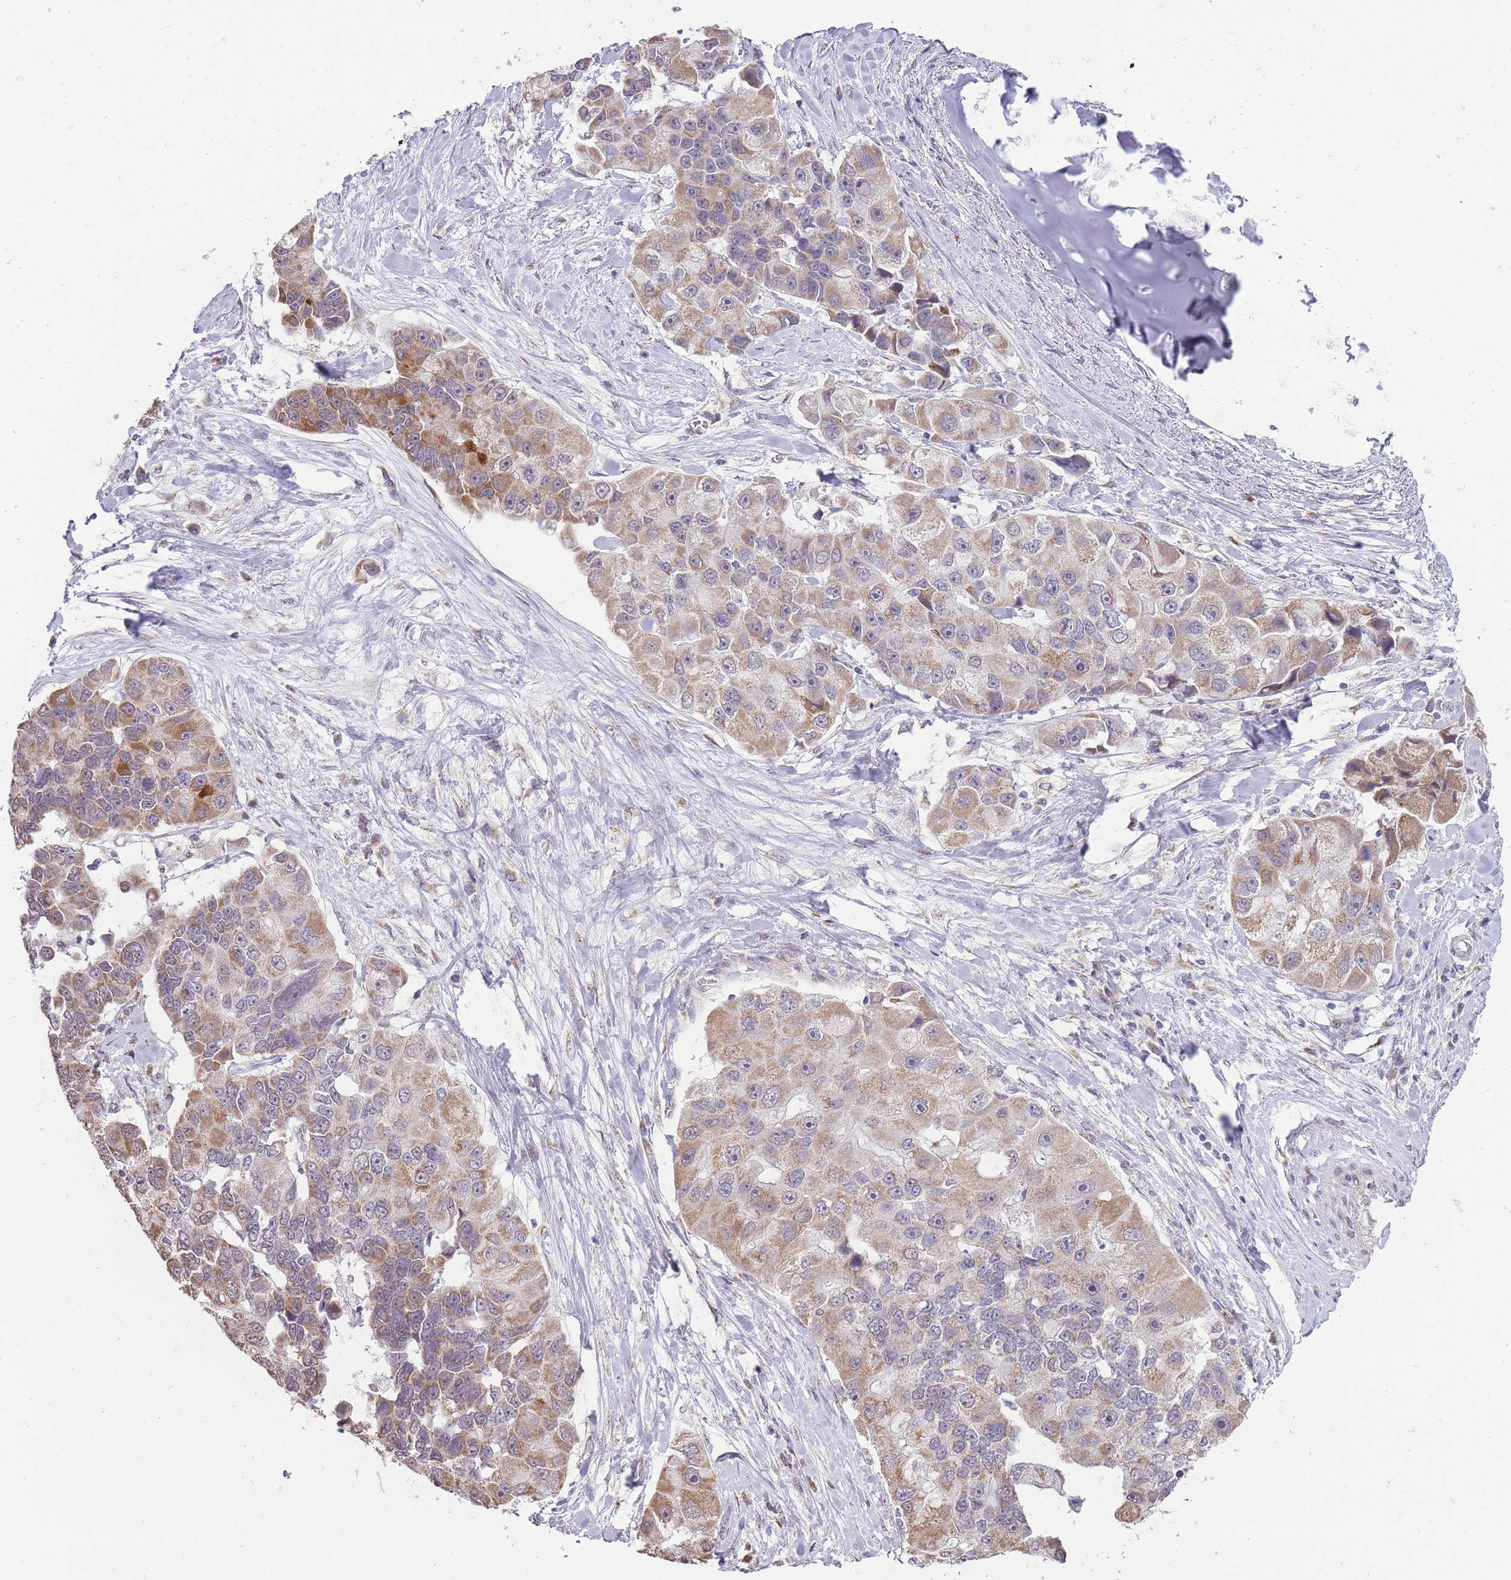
{"staining": {"intensity": "moderate", "quantity": "25%-75%", "location": "cytoplasmic/membranous"}, "tissue": "lung cancer", "cell_type": "Tumor cells", "image_type": "cancer", "snomed": [{"axis": "morphology", "description": "Adenocarcinoma, NOS"}, {"axis": "topography", "description": "Lung"}], "caption": "Lung cancer (adenocarcinoma) was stained to show a protein in brown. There is medium levels of moderate cytoplasmic/membranous expression in approximately 25%-75% of tumor cells.", "gene": "NELL1", "patient": {"sex": "female", "age": 54}}